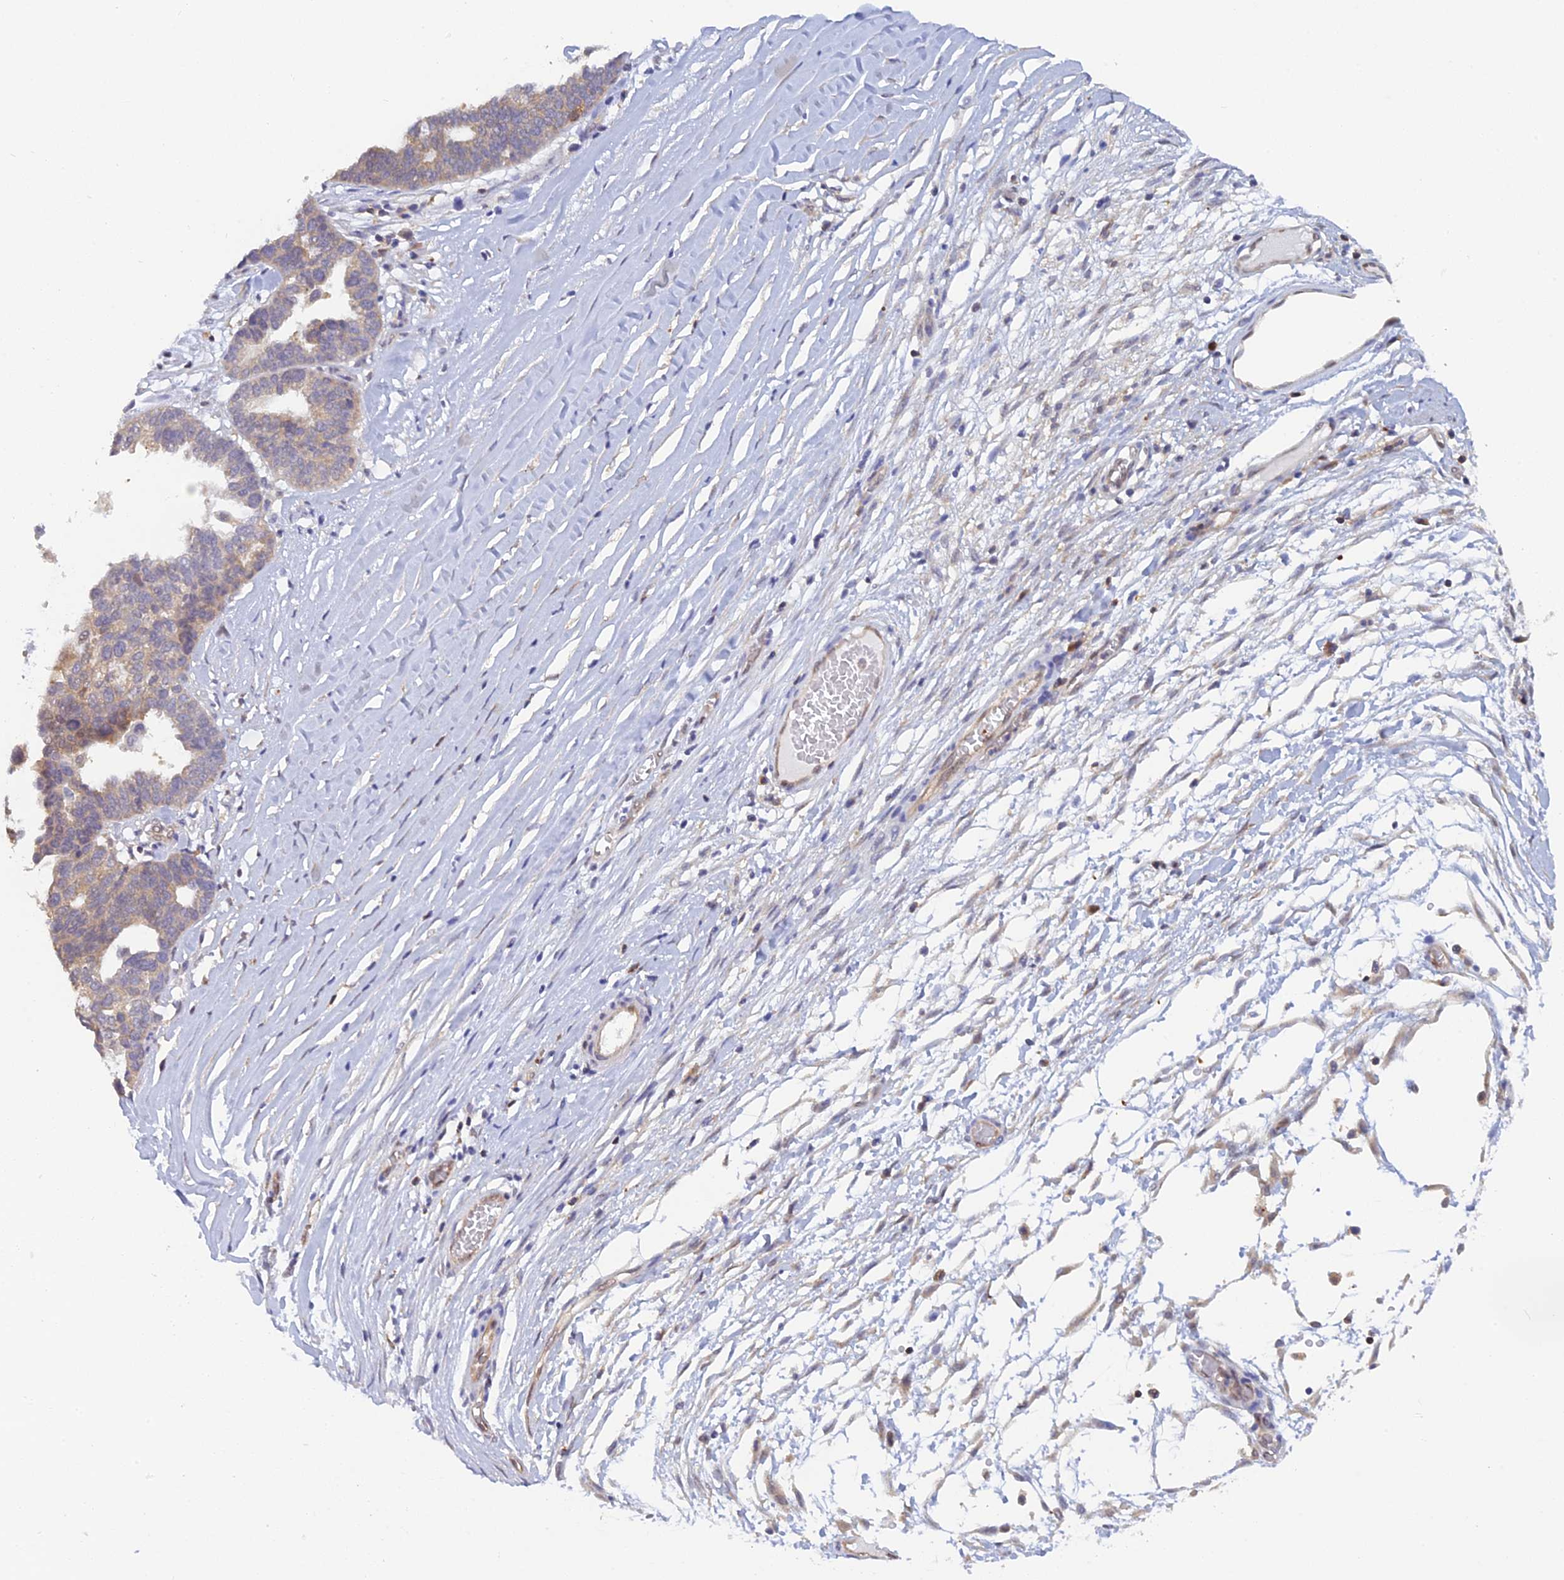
{"staining": {"intensity": "weak", "quantity": "<25%", "location": "cytoplasmic/membranous"}, "tissue": "ovarian cancer", "cell_type": "Tumor cells", "image_type": "cancer", "snomed": [{"axis": "morphology", "description": "Cystadenocarcinoma, serous, NOS"}, {"axis": "topography", "description": "Ovary"}], "caption": "A high-resolution histopathology image shows IHC staining of ovarian cancer (serous cystadenocarcinoma), which demonstrates no significant staining in tumor cells.", "gene": "HINT1", "patient": {"sex": "female", "age": 59}}